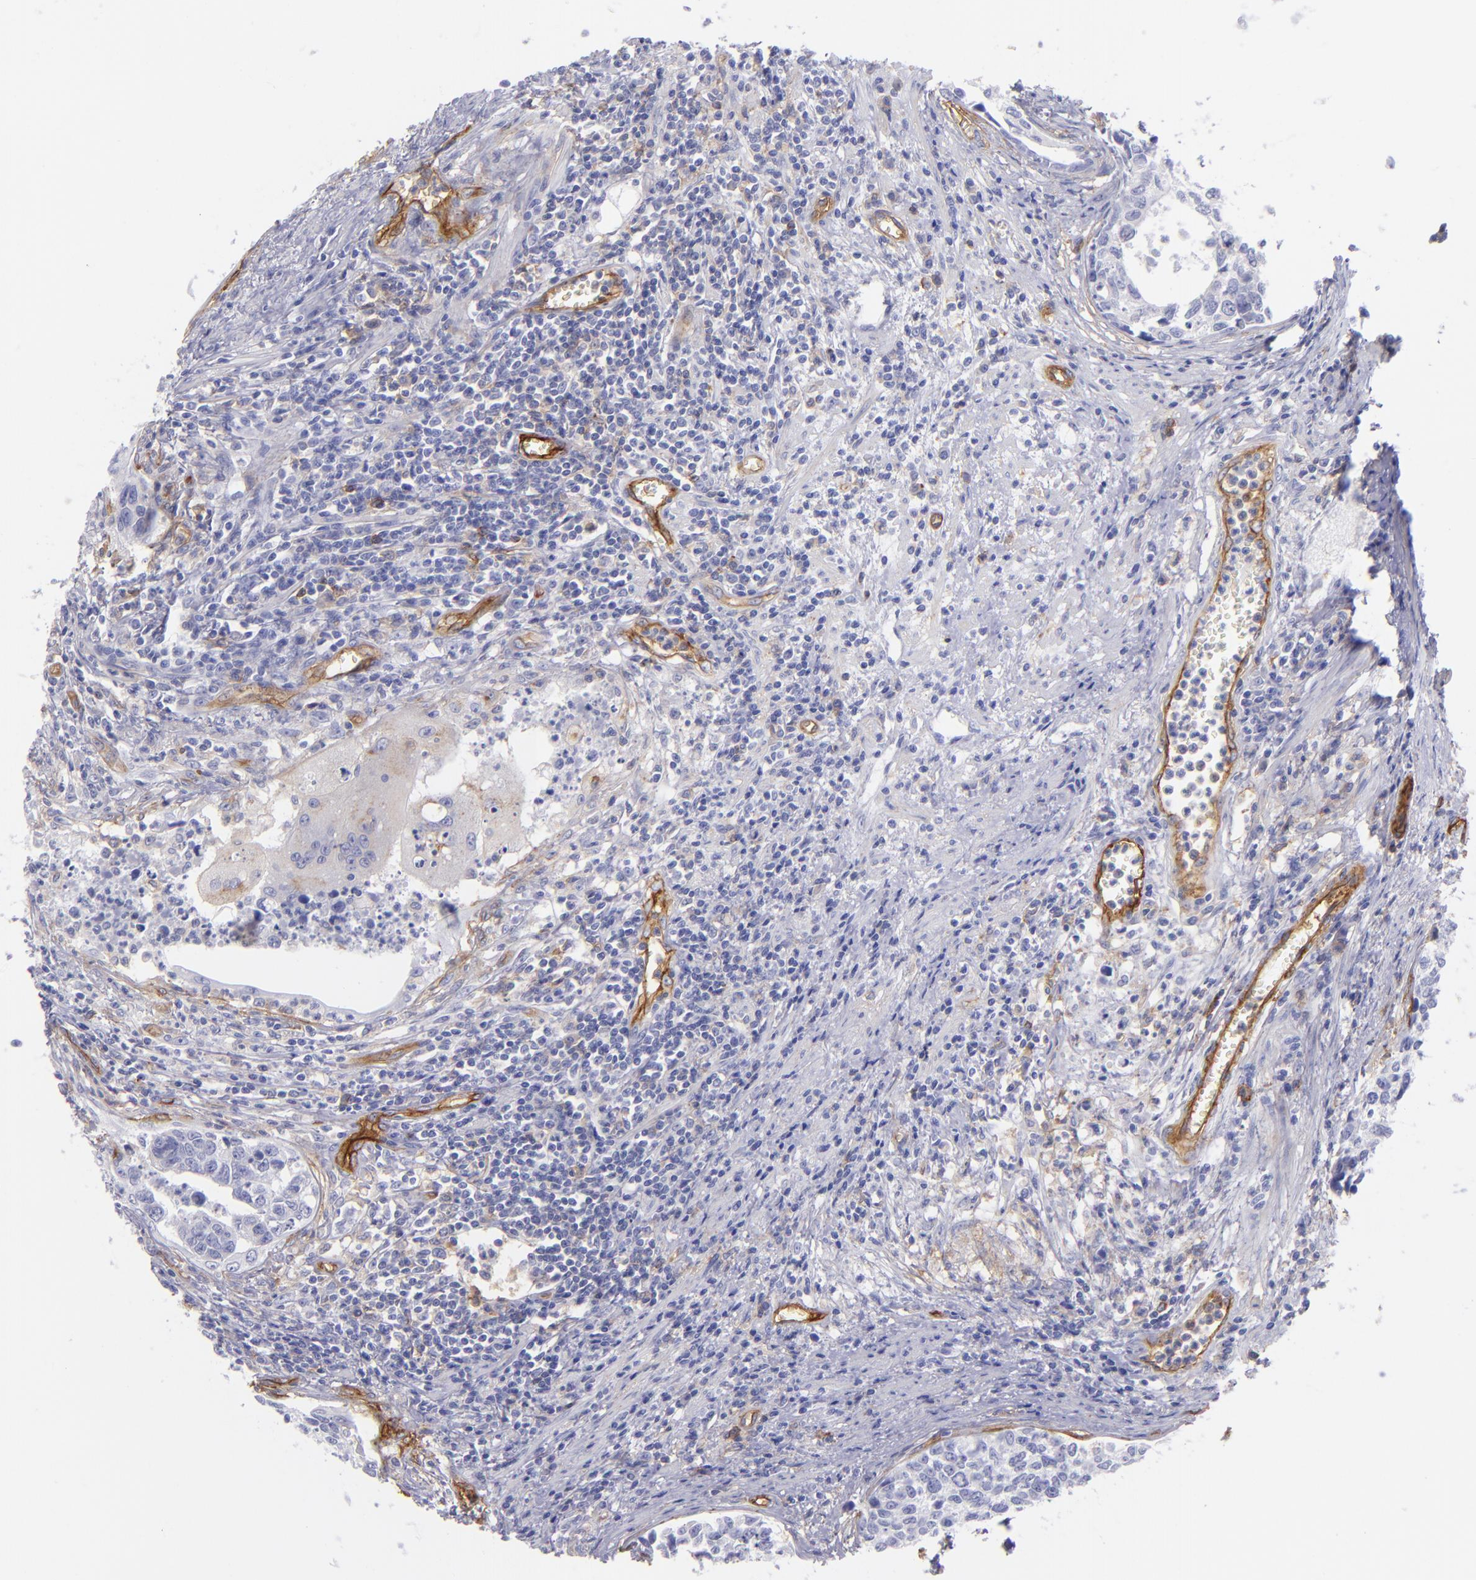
{"staining": {"intensity": "negative", "quantity": "none", "location": "none"}, "tissue": "urothelial cancer", "cell_type": "Tumor cells", "image_type": "cancer", "snomed": [{"axis": "morphology", "description": "Urothelial carcinoma, High grade"}, {"axis": "topography", "description": "Urinary bladder"}], "caption": "This is an immunohistochemistry photomicrograph of urothelial cancer. There is no positivity in tumor cells.", "gene": "ENTPD1", "patient": {"sex": "male", "age": 81}}